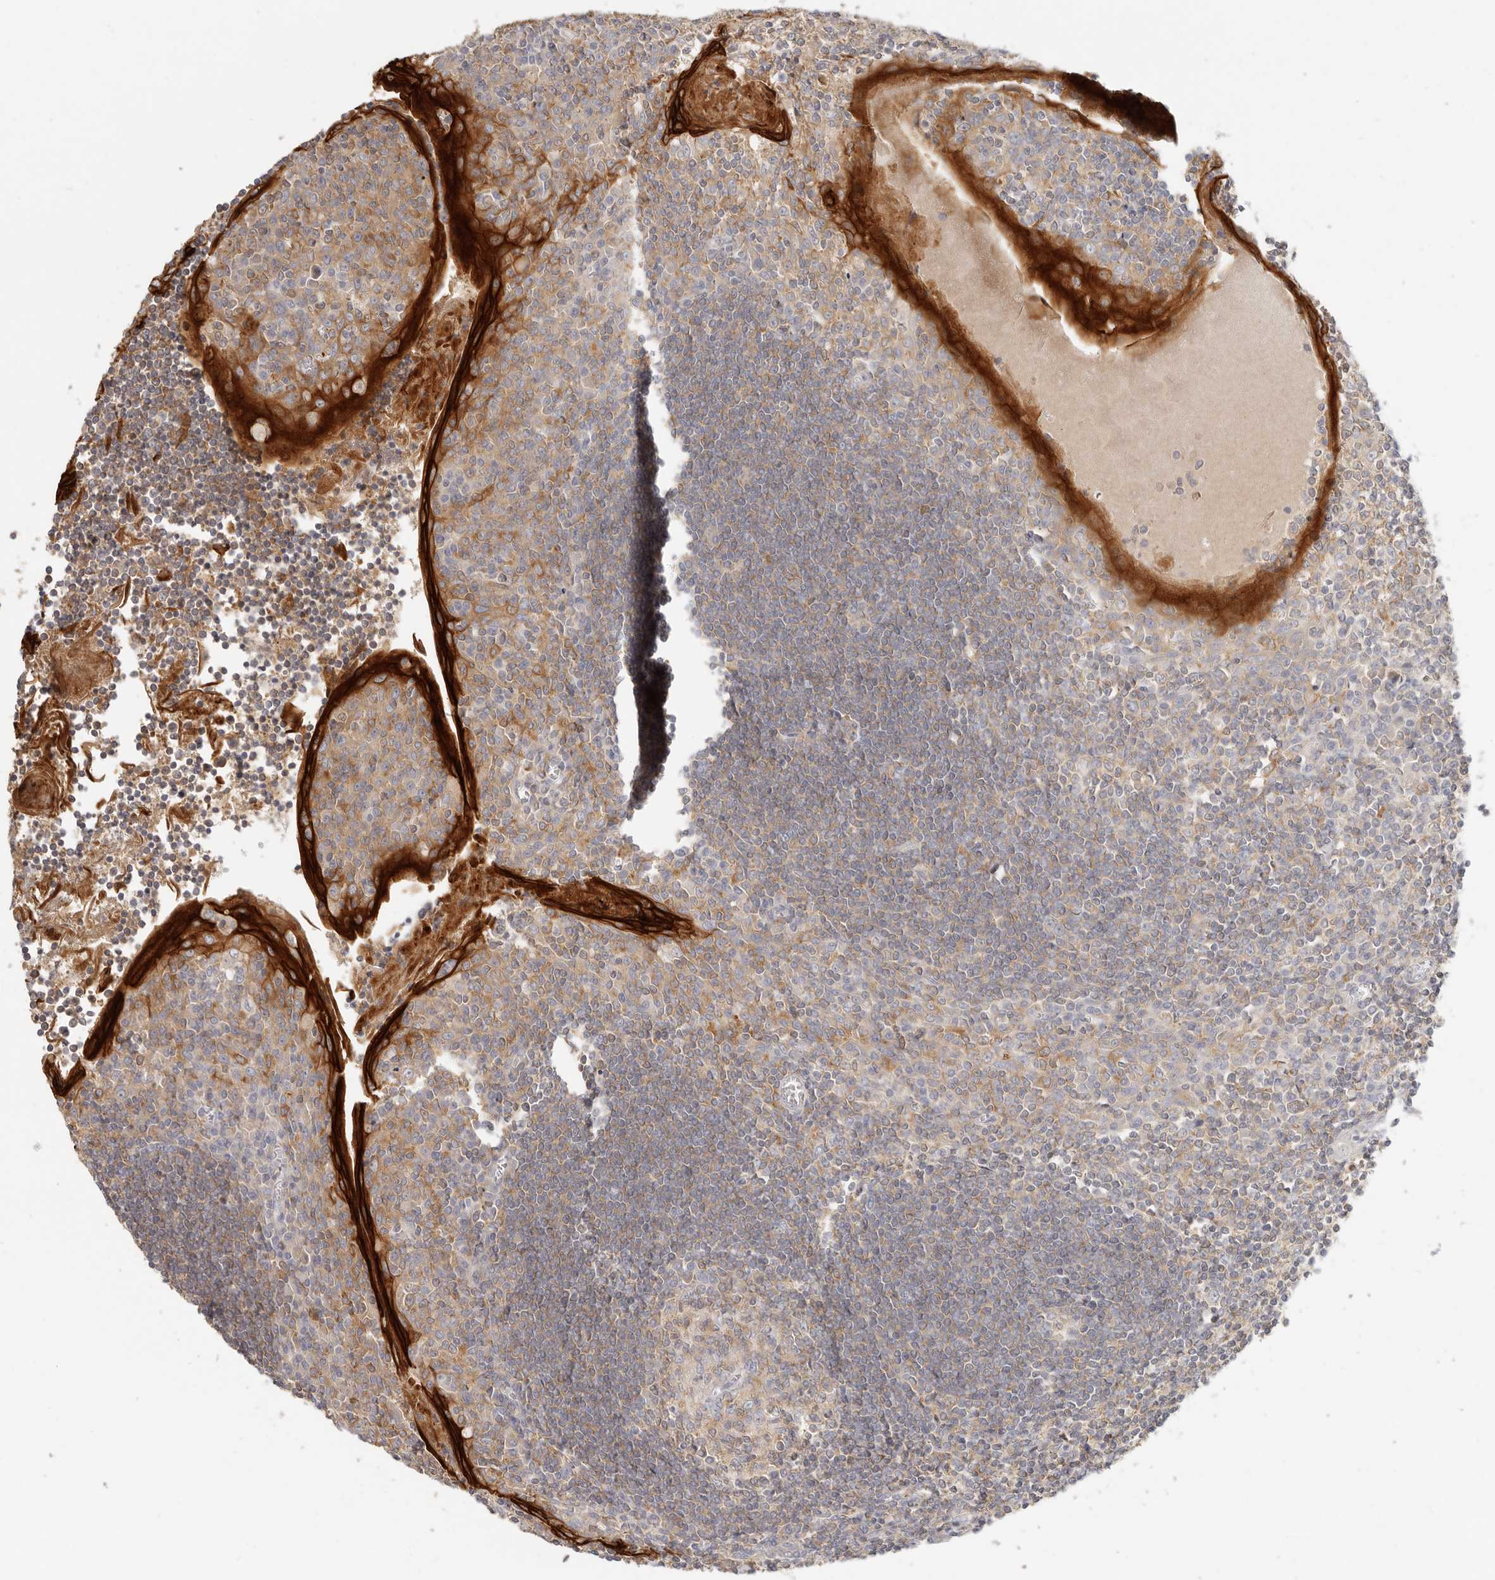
{"staining": {"intensity": "weak", "quantity": "25%-75%", "location": "cytoplasmic/membranous"}, "tissue": "tonsil", "cell_type": "Germinal center cells", "image_type": "normal", "snomed": [{"axis": "morphology", "description": "Normal tissue, NOS"}, {"axis": "topography", "description": "Tonsil"}], "caption": "Immunohistochemical staining of unremarkable human tonsil demonstrates weak cytoplasmic/membranous protein positivity in approximately 25%-75% of germinal center cells.", "gene": "ANXA9", "patient": {"sex": "male", "age": 27}}